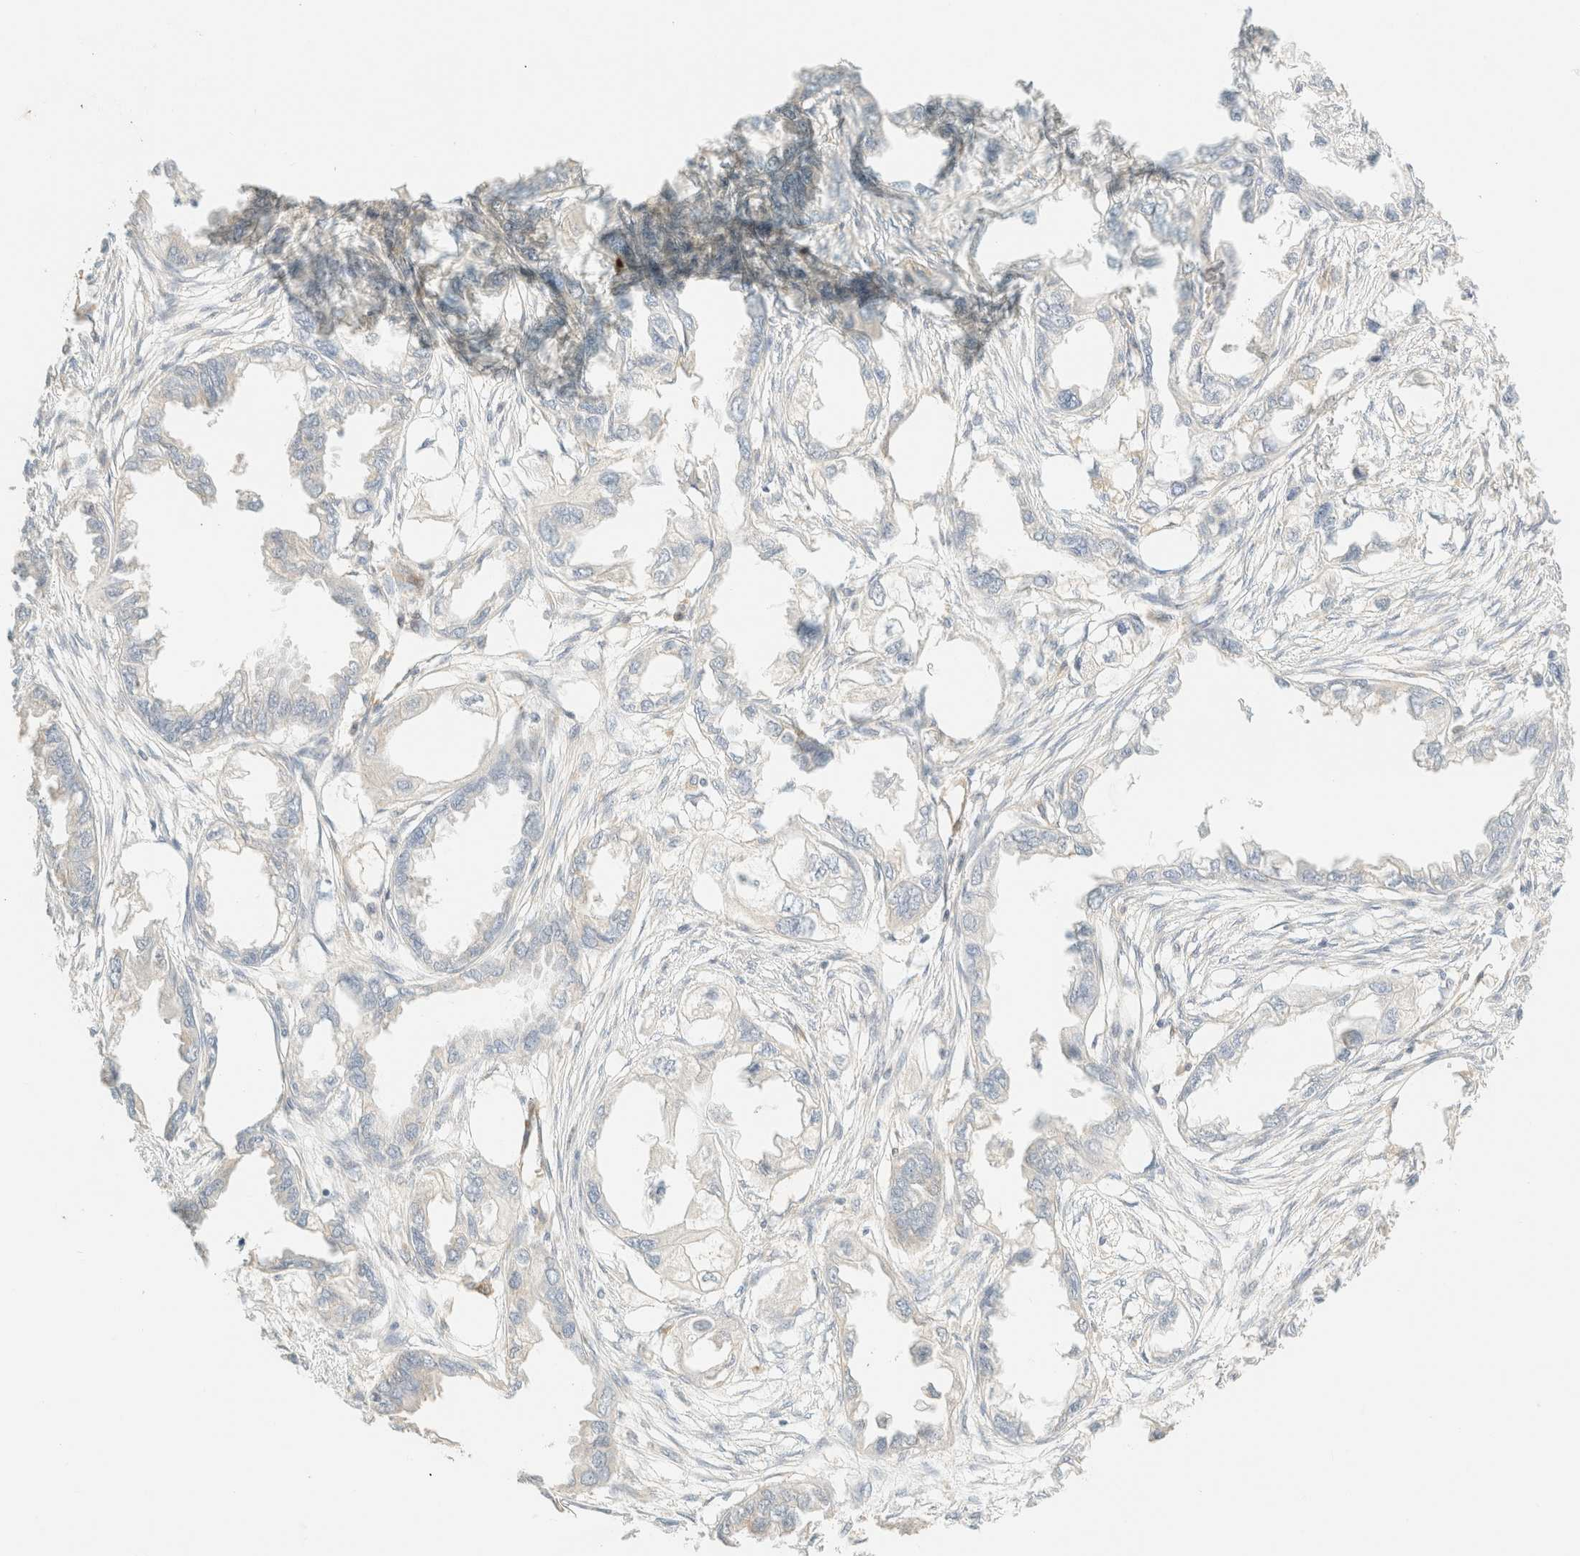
{"staining": {"intensity": "negative", "quantity": "none", "location": "none"}, "tissue": "endometrial cancer", "cell_type": "Tumor cells", "image_type": "cancer", "snomed": [{"axis": "morphology", "description": "Adenocarcinoma, NOS"}, {"axis": "morphology", "description": "Adenocarcinoma, metastatic, NOS"}, {"axis": "topography", "description": "Adipose tissue"}, {"axis": "topography", "description": "Endometrium"}], "caption": "DAB immunohistochemical staining of endometrial cancer (adenocarcinoma) shows no significant expression in tumor cells.", "gene": "FHOD1", "patient": {"sex": "female", "age": 67}}